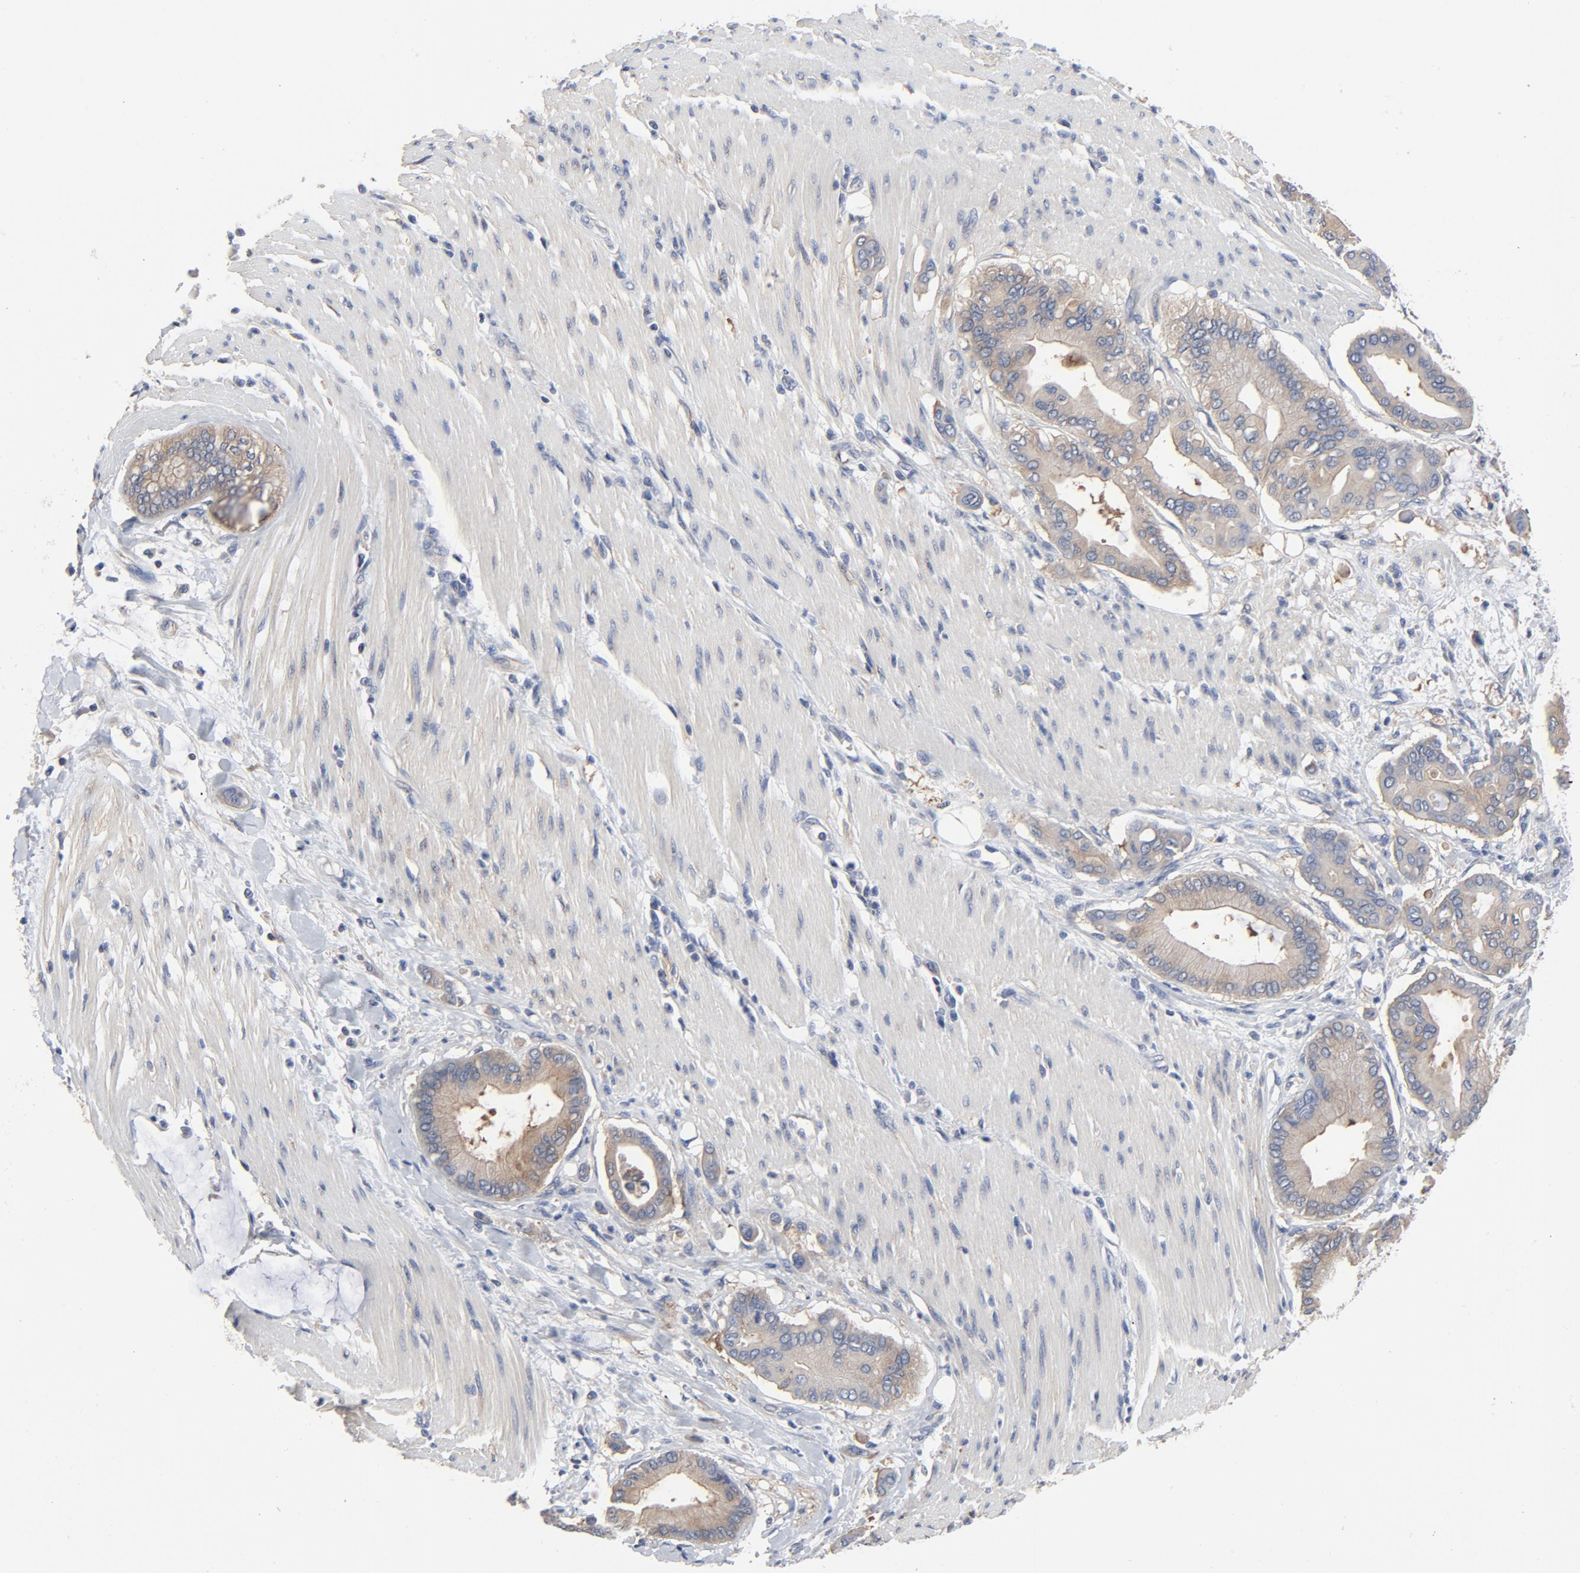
{"staining": {"intensity": "moderate", "quantity": ">75%", "location": "cytoplasmic/membranous"}, "tissue": "pancreatic cancer", "cell_type": "Tumor cells", "image_type": "cancer", "snomed": [{"axis": "morphology", "description": "Adenocarcinoma, NOS"}, {"axis": "morphology", "description": "Adenocarcinoma, metastatic, NOS"}, {"axis": "topography", "description": "Lymph node"}, {"axis": "topography", "description": "Pancreas"}, {"axis": "topography", "description": "Duodenum"}], "caption": "Metastatic adenocarcinoma (pancreatic) stained with a protein marker reveals moderate staining in tumor cells.", "gene": "DYNLT3", "patient": {"sex": "female", "age": 64}}